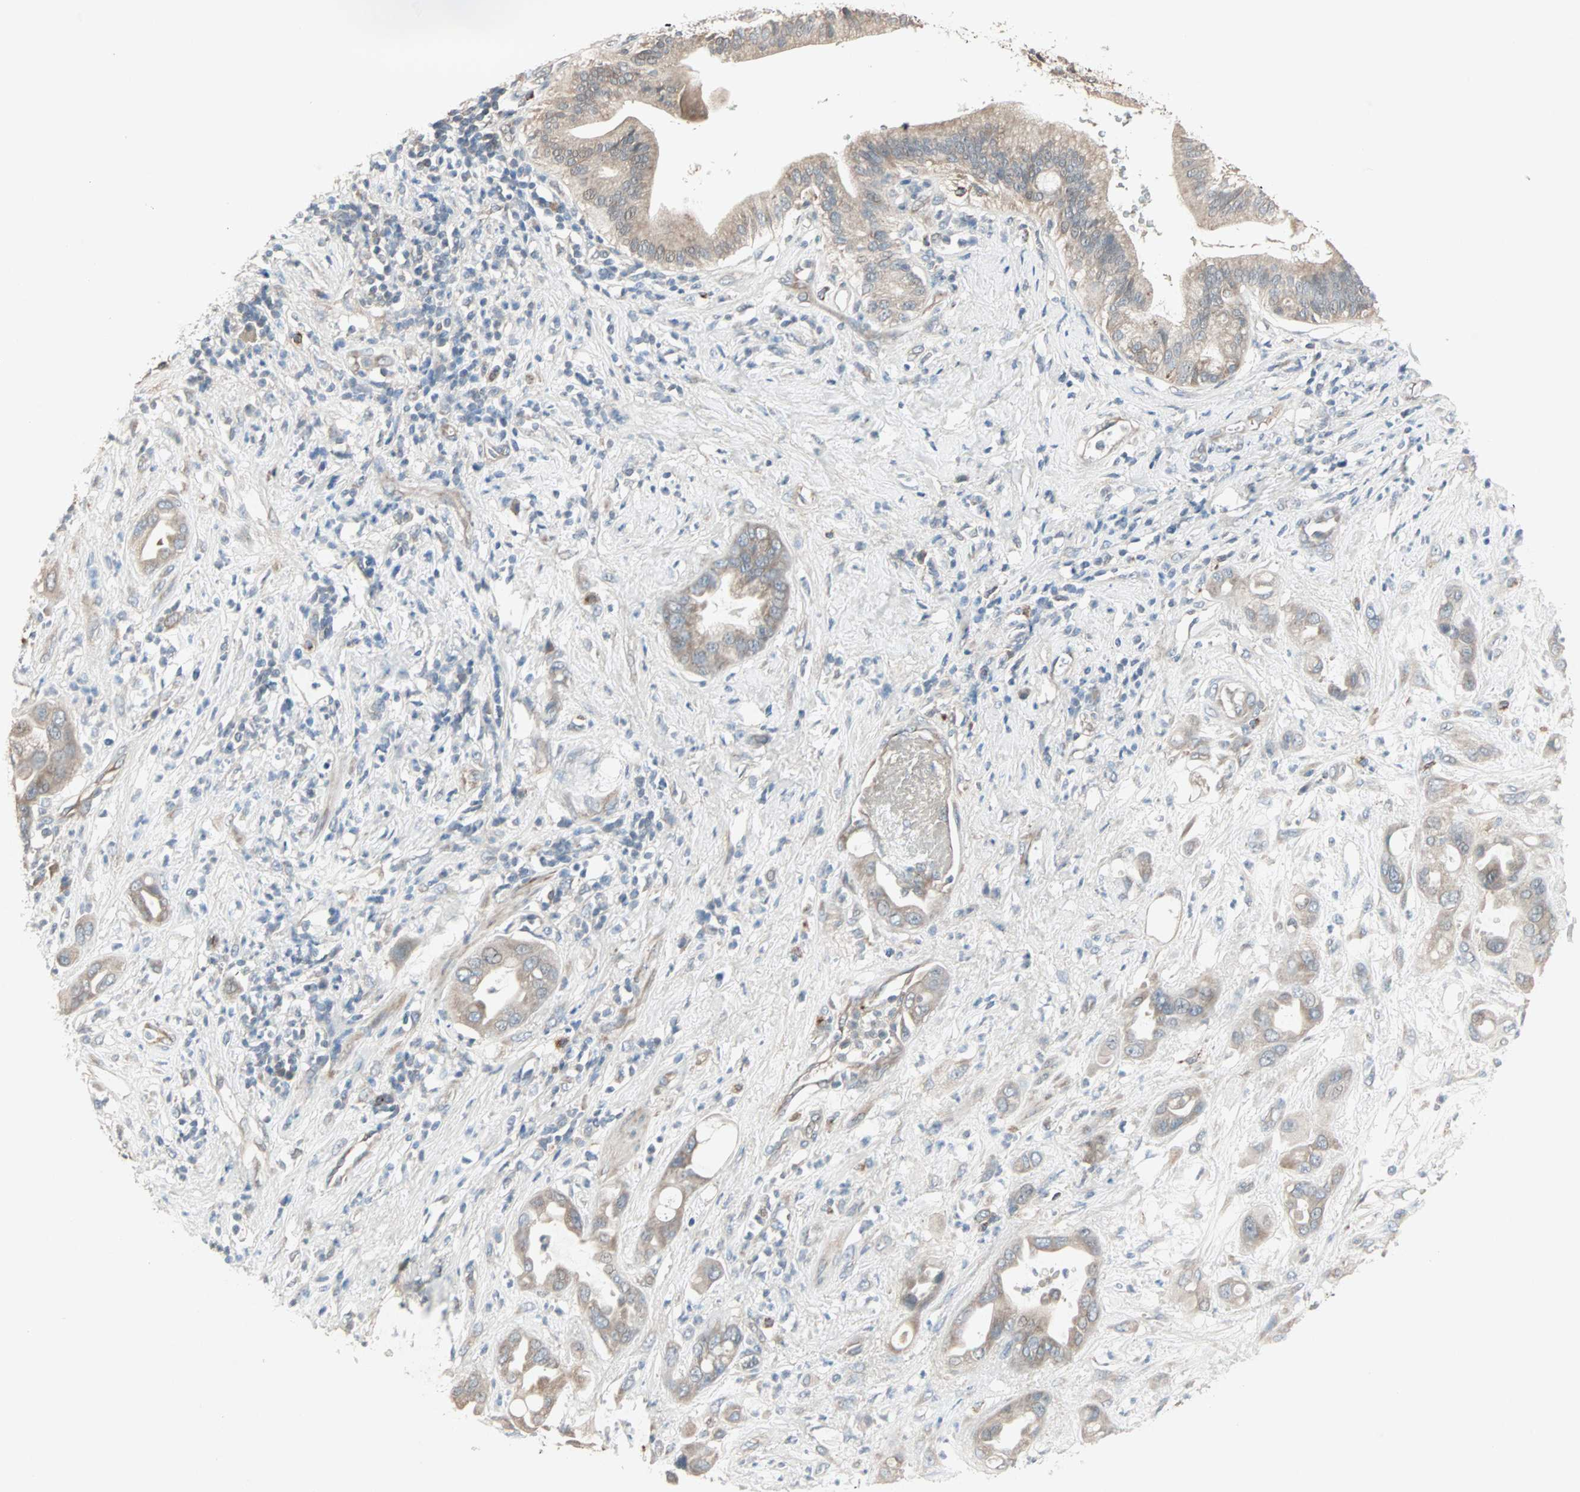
{"staining": {"intensity": "weak", "quantity": "25%-75%", "location": "cytoplasmic/membranous"}, "tissue": "pancreatic cancer", "cell_type": "Tumor cells", "image_type": "cancer", "snomed": [{"axis": "morphology", "description": "Adenocarcinoma, NOS"}, {"axis": "morphology", "description": "Adenocarcinoma, metastatic, NOS"}, {"axis": "topography", "description": "Lymph node"}, {"axis": "topography", "description": "Pancreas"}, {"axis": "topography", "description": "Duodenum"}], "caption": "The image reveals a brown stain indicating the presence of a protein in the cytoplasmic/membranous of tumor cells in pancreatic metastatic adenocarcinoma. (Brightfield microscopy of DAB IHC at high magnification).", "gene": "JMJD7-PLA2G4B", "patient": {"sex": "female", "age": 64}}